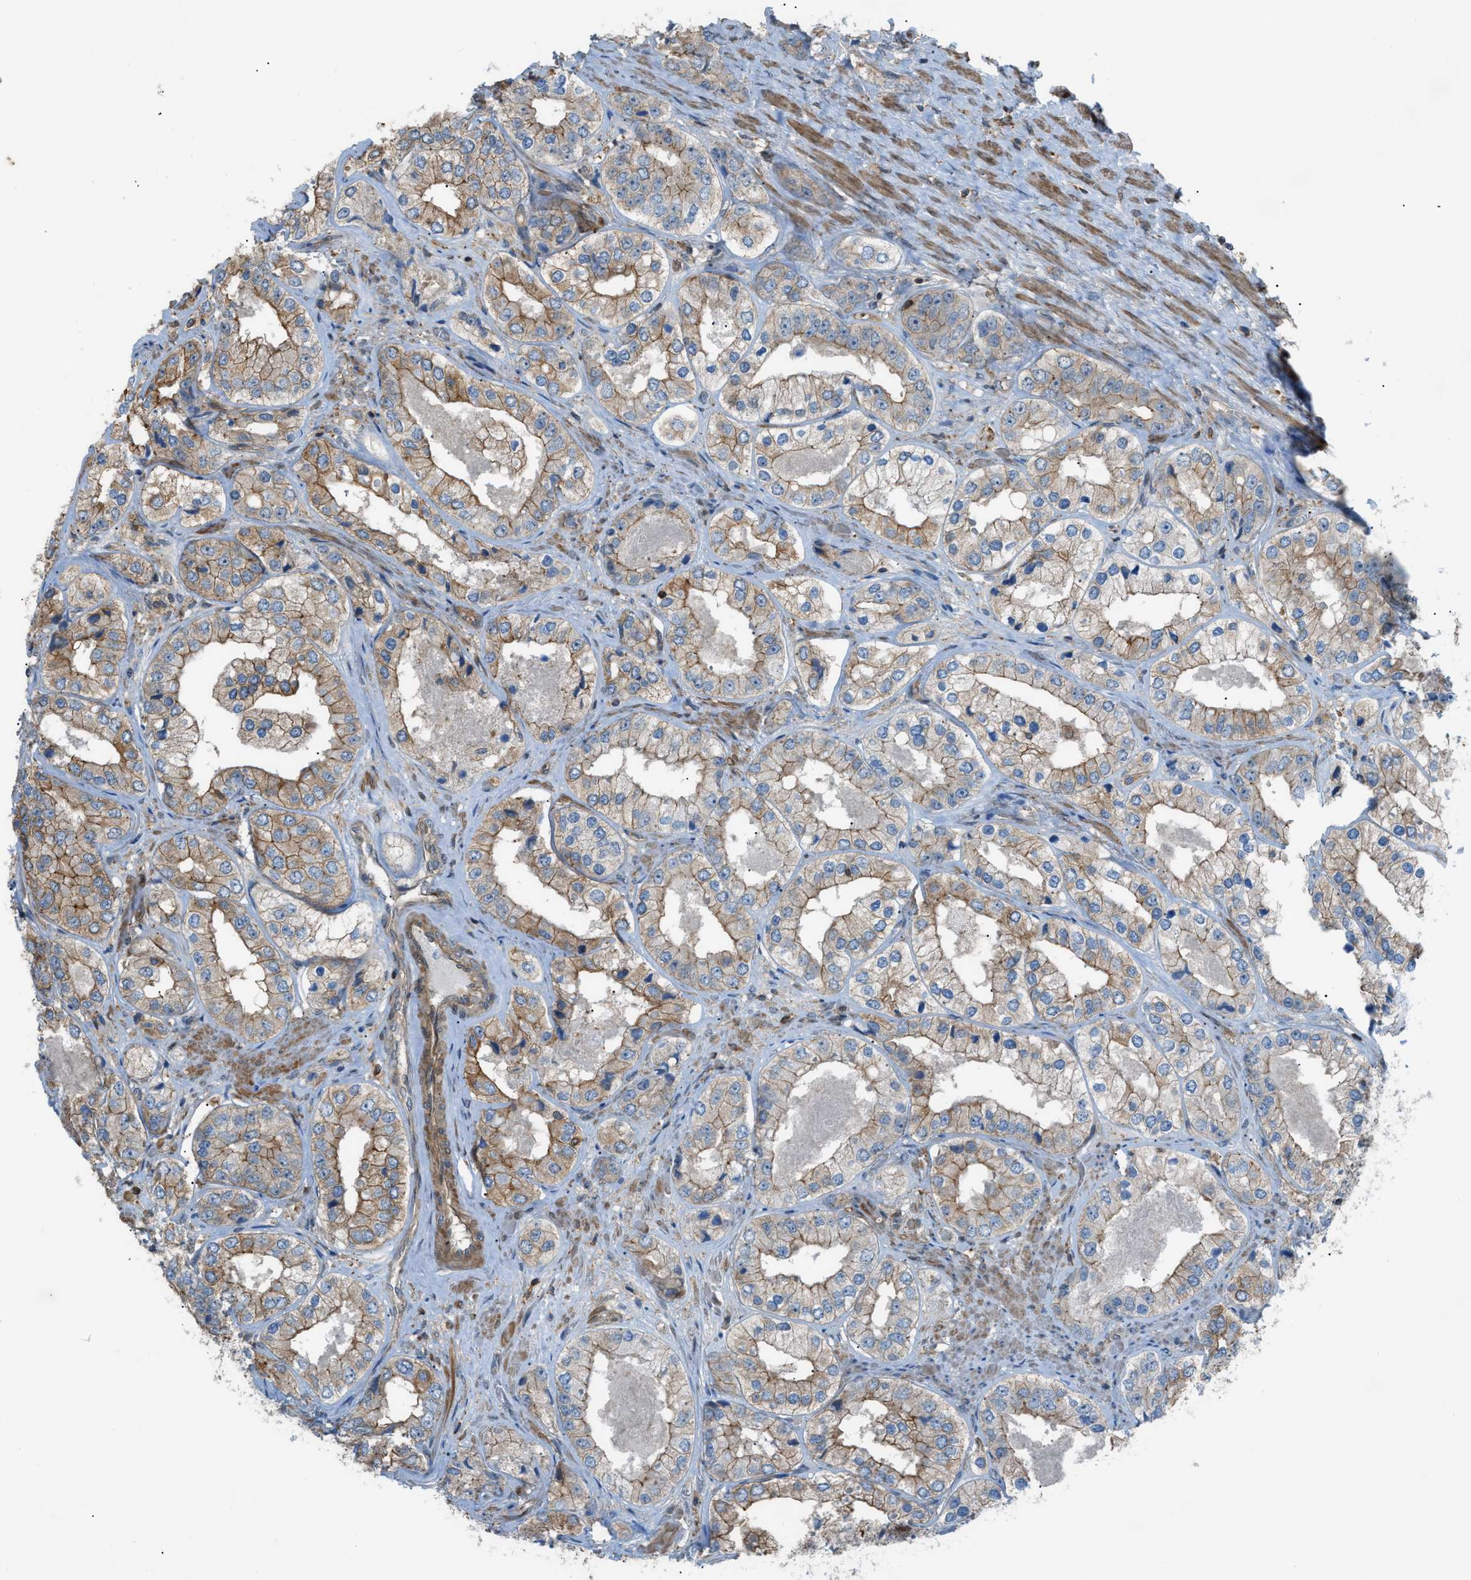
{"staining": {"intensity": "moderate", "quantity": "25%-75%", "location": "cytoplasmic/membranous"}, "tissue": "prostate cancer", "cell_type": "Tumor cells", "image_type": "cancer", "snomed": [{"axis": "morphology", "description": "Adenocarcinoma, High grade"}, {"axis": "topography", "description": "Prostate"}], "caption": "Immunohistochemistry (IHC) image of neoplastic tissue: prostate adenocarcinoma (high-grade) stained using IHC exhibits medium levels of moderate protein expression localized specifically in the cytoplasmic/membranous of tumor cells, appearing as a cytoplasmic/membranous brown color.", "gene": "DYRK1A", "patient": {"sex": "male", "age": 61}}